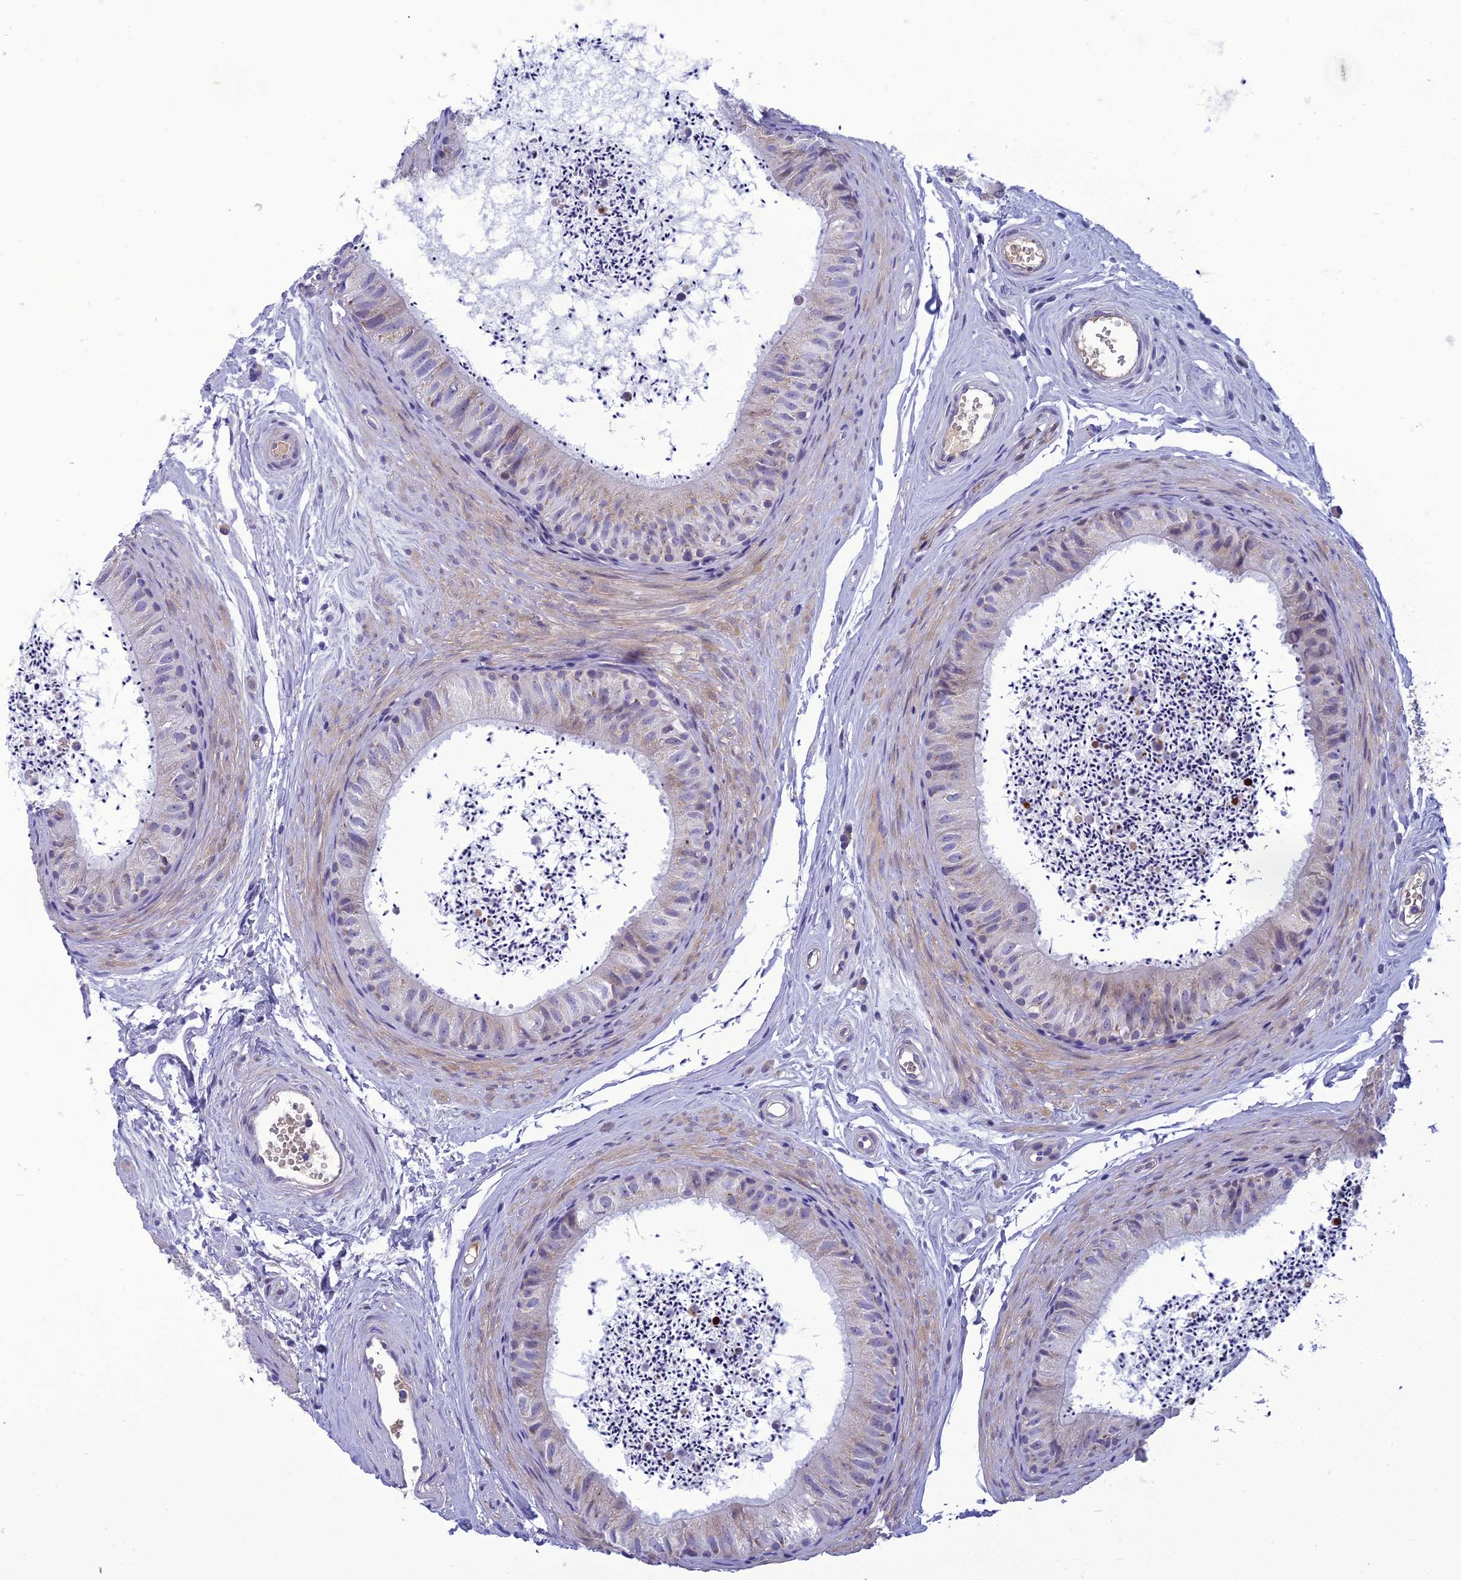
{"staining": {"intensity": "moderate", "quantity": "25%-75%", "location": "cytoplasmic/membranous"}, "tissue": "epididymis", "cell_type": "Glandular cells", "image_type": "normal", "snomed": [{"axis": "morphology", "description": "Normal tissue, NOS"}, {"axis": "topography", "description": "Epididymis"}], "caption": "Immunohistochemistry (IHC) (DAB) staining of unremarkable human epididymis displays moderate cytoplasmic/membranous protein expression in about 25%-75% of glandular cells.", "gene": "ANKS4B", "patient": {"sex": "male", "age": 56}}